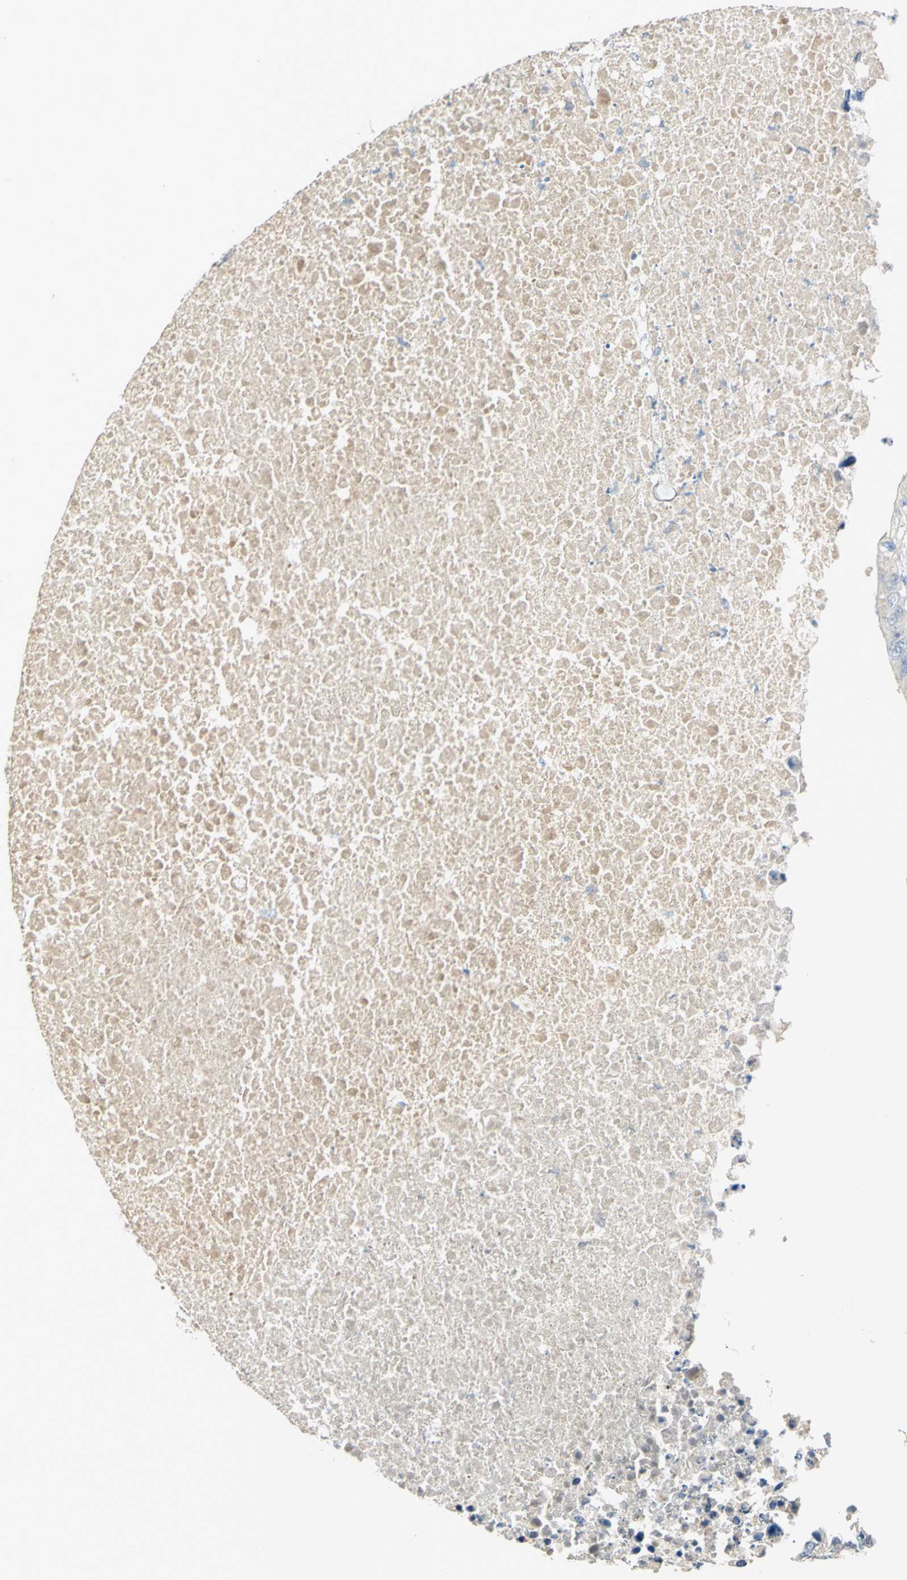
{"staining": {"intensity": "negative", "quantity": "none", "location": "none"}, "tissue": "colorectal cancer", "cell_type": "Tumor cells", "image_type": "cancer", "snomed": [{"axis": "morphology", "description": "Adenocarcinoma, NOS"}, {"axis": "topography", "description": "Colon"}], "caption": "Tumor cells are negative for protein expression in human colorectal adenocarcinoma.", "gene": "PROC", "patient": {"sex": "male", "age": 71}}